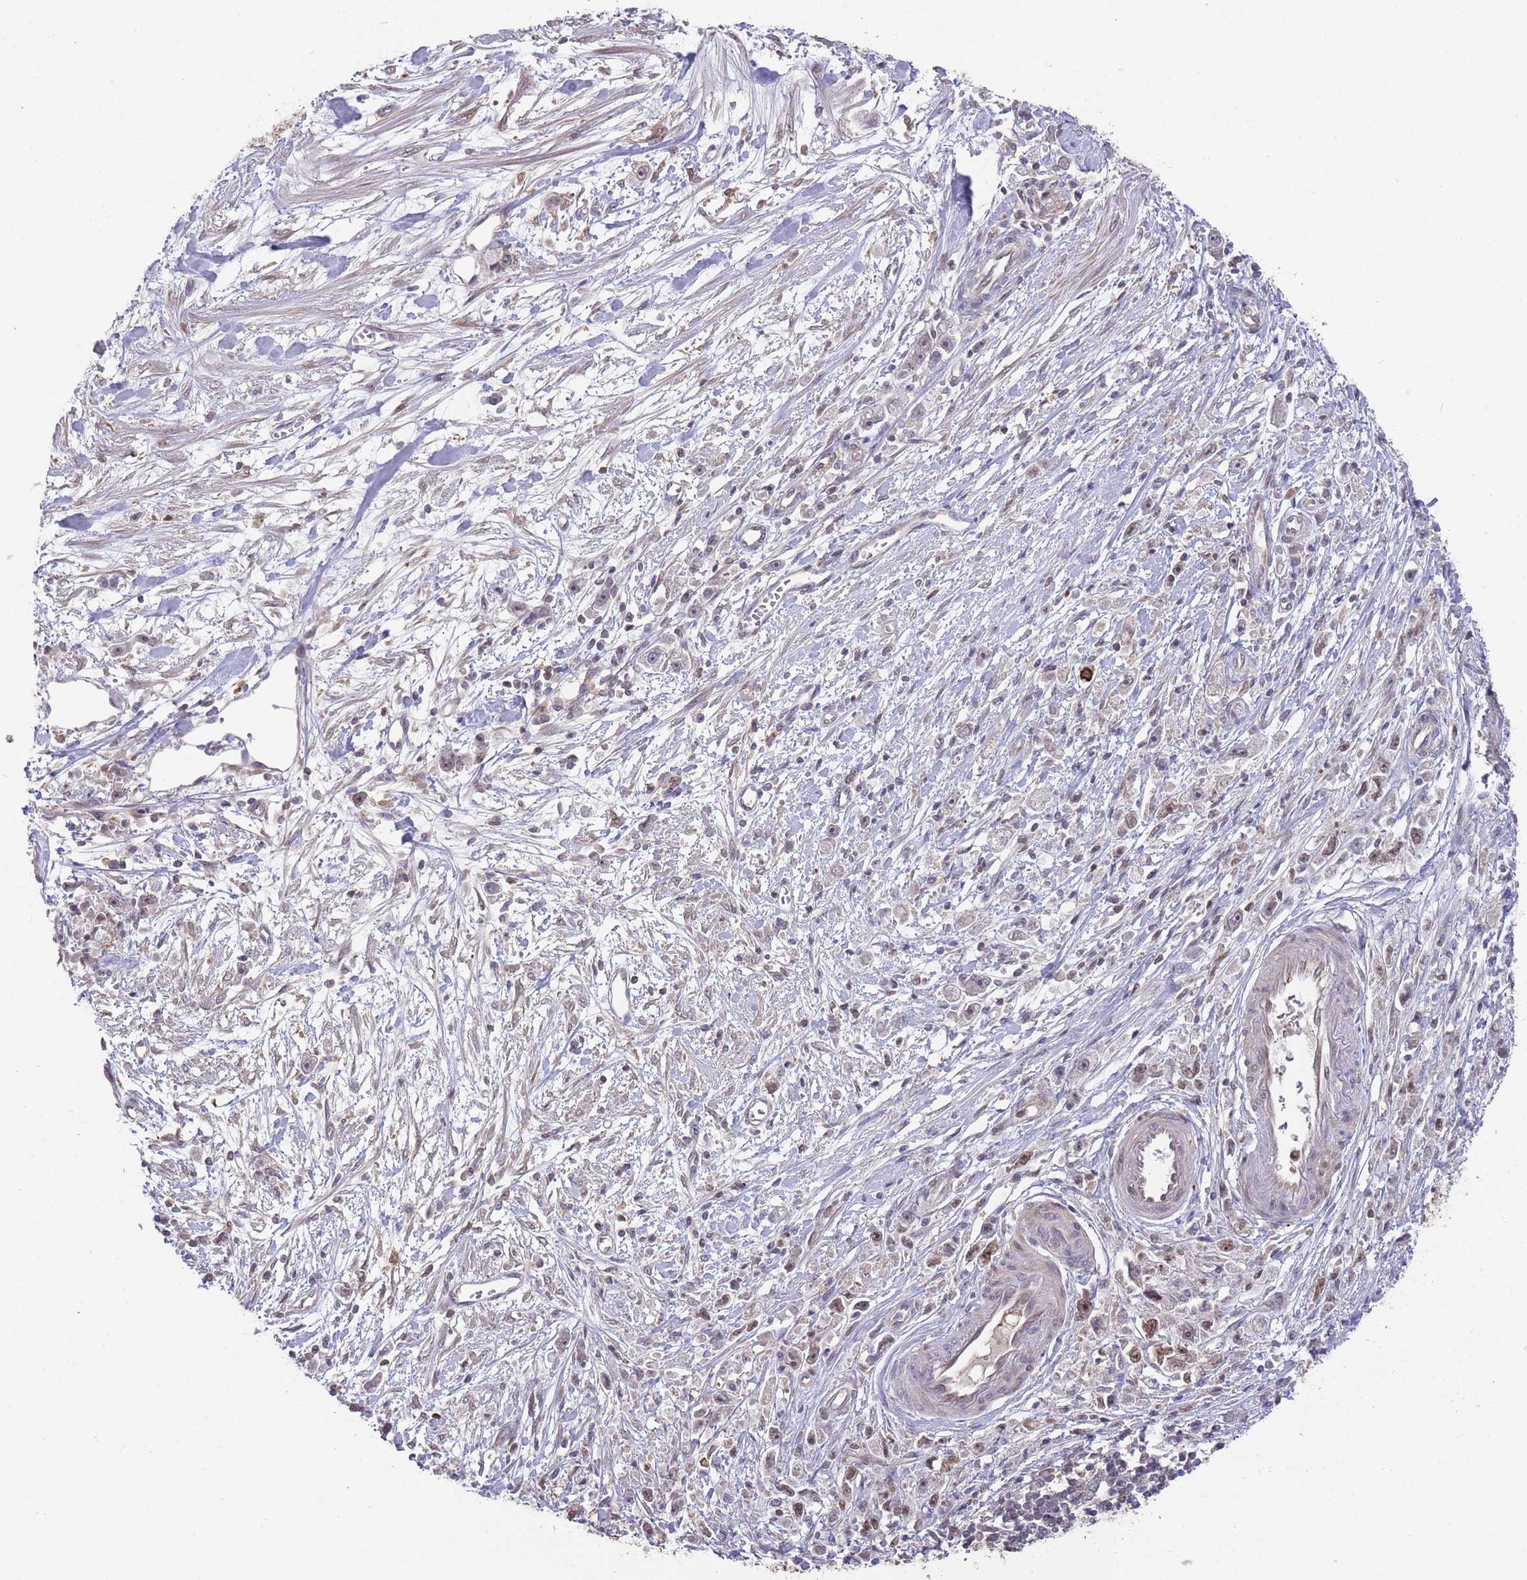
{"staining": {"intensity": "negative", "quantity": "none", "location": "none"}, "tissue": "stomach cancer", "cell_type": "Tumor cells", "image_type": "cancer", "snomed": [{"axis": "morphology", "description": "Adenocarcinoma, NOS"}, {"axis": "topography", "description": "Stomach"}], "caption": "The histopathology image demonstrates no staining of tumor cells in stomach cancer.", "gene": "SALL1", "patient": {"sex": "female", "age": 59}}